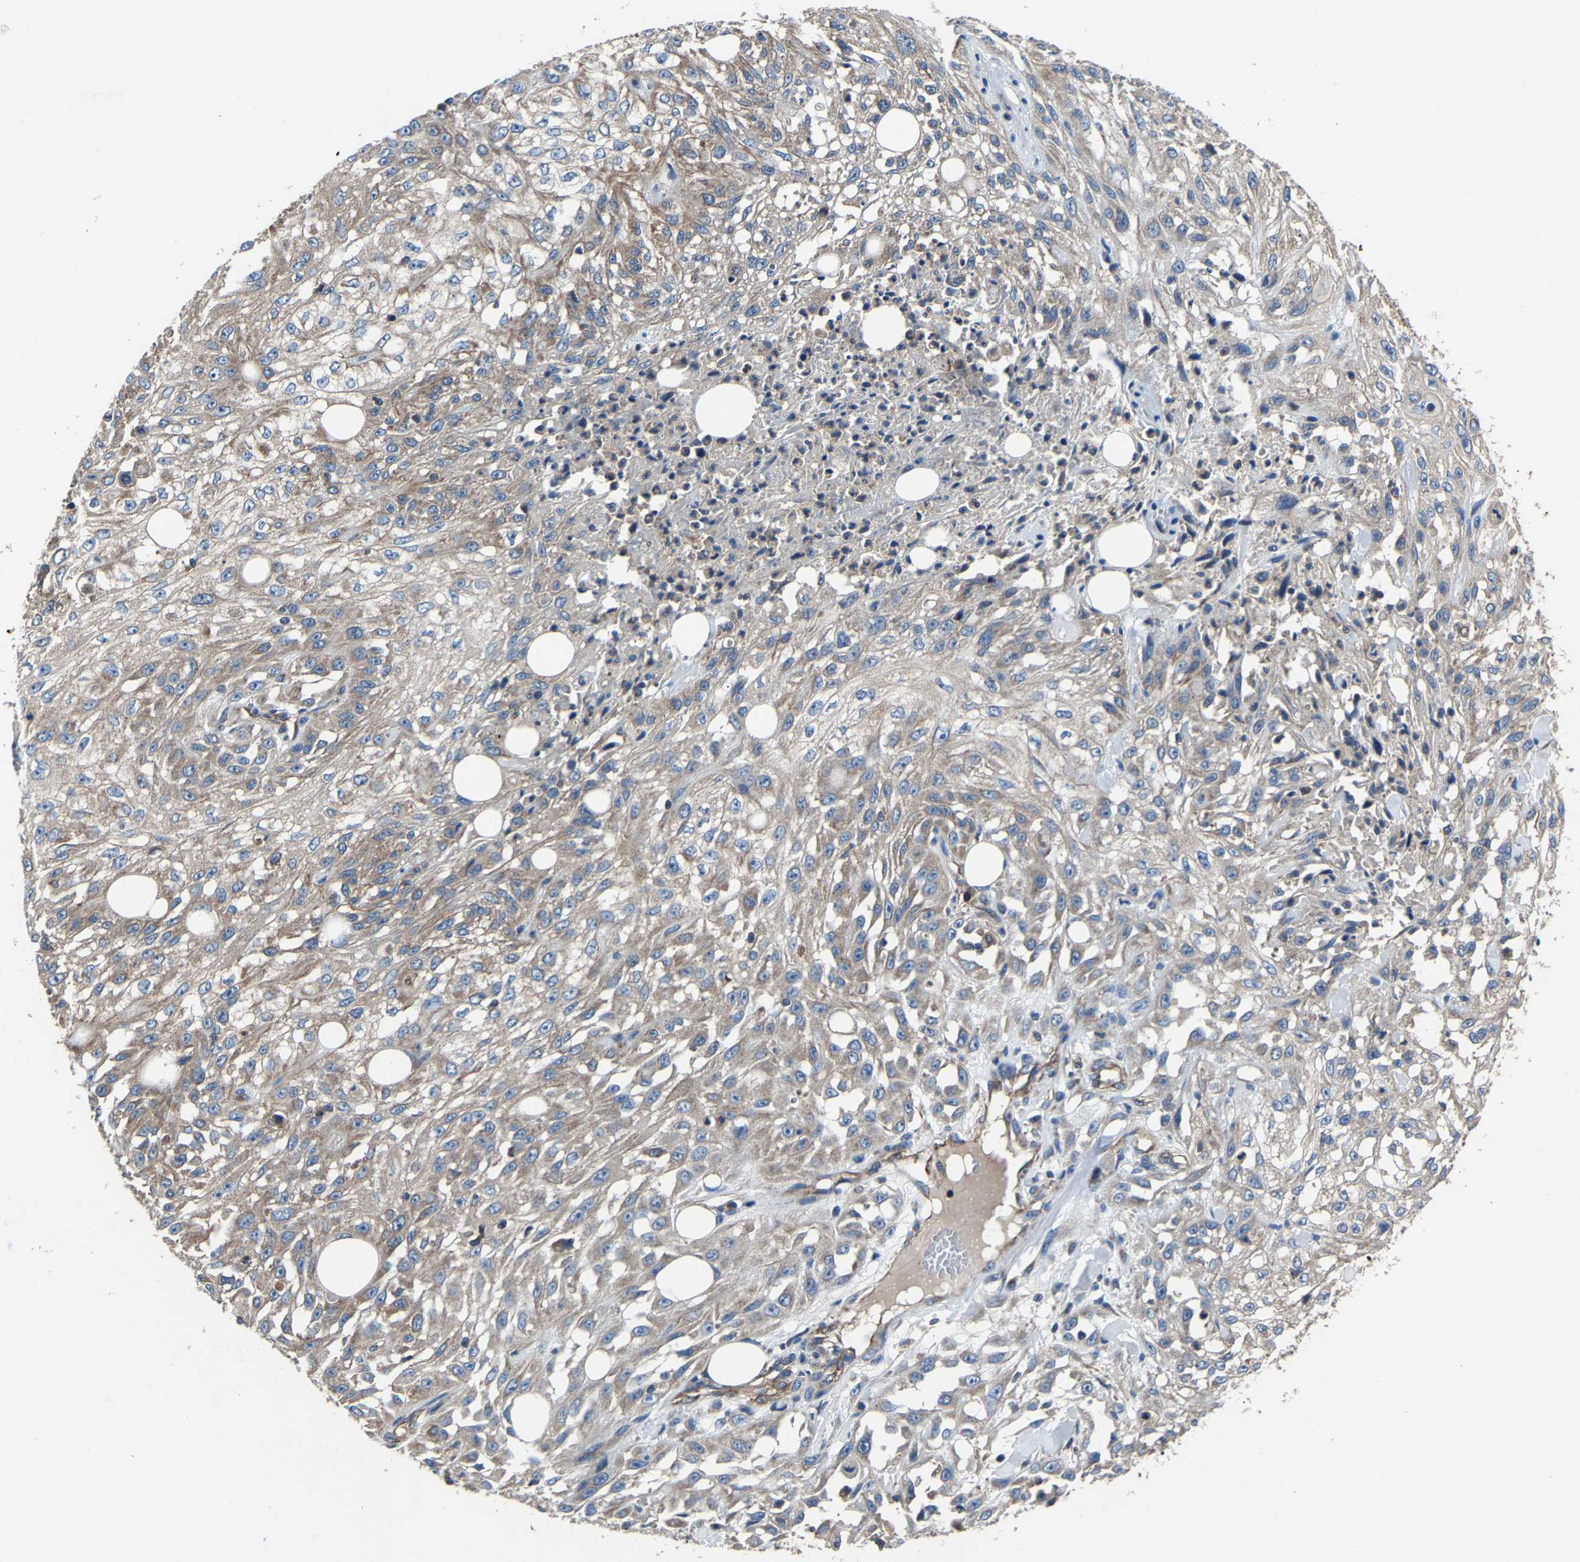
{"staining": {"intensity": "weak", "quantity": ">75%", "location": "cytoplasmic/membranous"}, "tissue": "skin cancer", "cell_type": "Tumor cells", "image_type": "cancer", "snomed": [{"axis": "morphology", "description": "Squamous cell carcinoma, NOS"}, {"axis": "morphology", "description": "Squamous cell carcinoma, metastatic, NOS"}, {"axis": "topography", "description": "Skin"}, {"axis": "topography", "description": "Lymph node"}], "caption": "Immunohistochemistry image of skin cancer (metastatic squamous cell carcinoma) stained for a protein (brown), which reveals low levels of weak cytoplasmic/membranous positivity in approximately >75% of tumor cells.", "gene": "KIAA1958", "patient": {"sex": "male", "age": 75}}